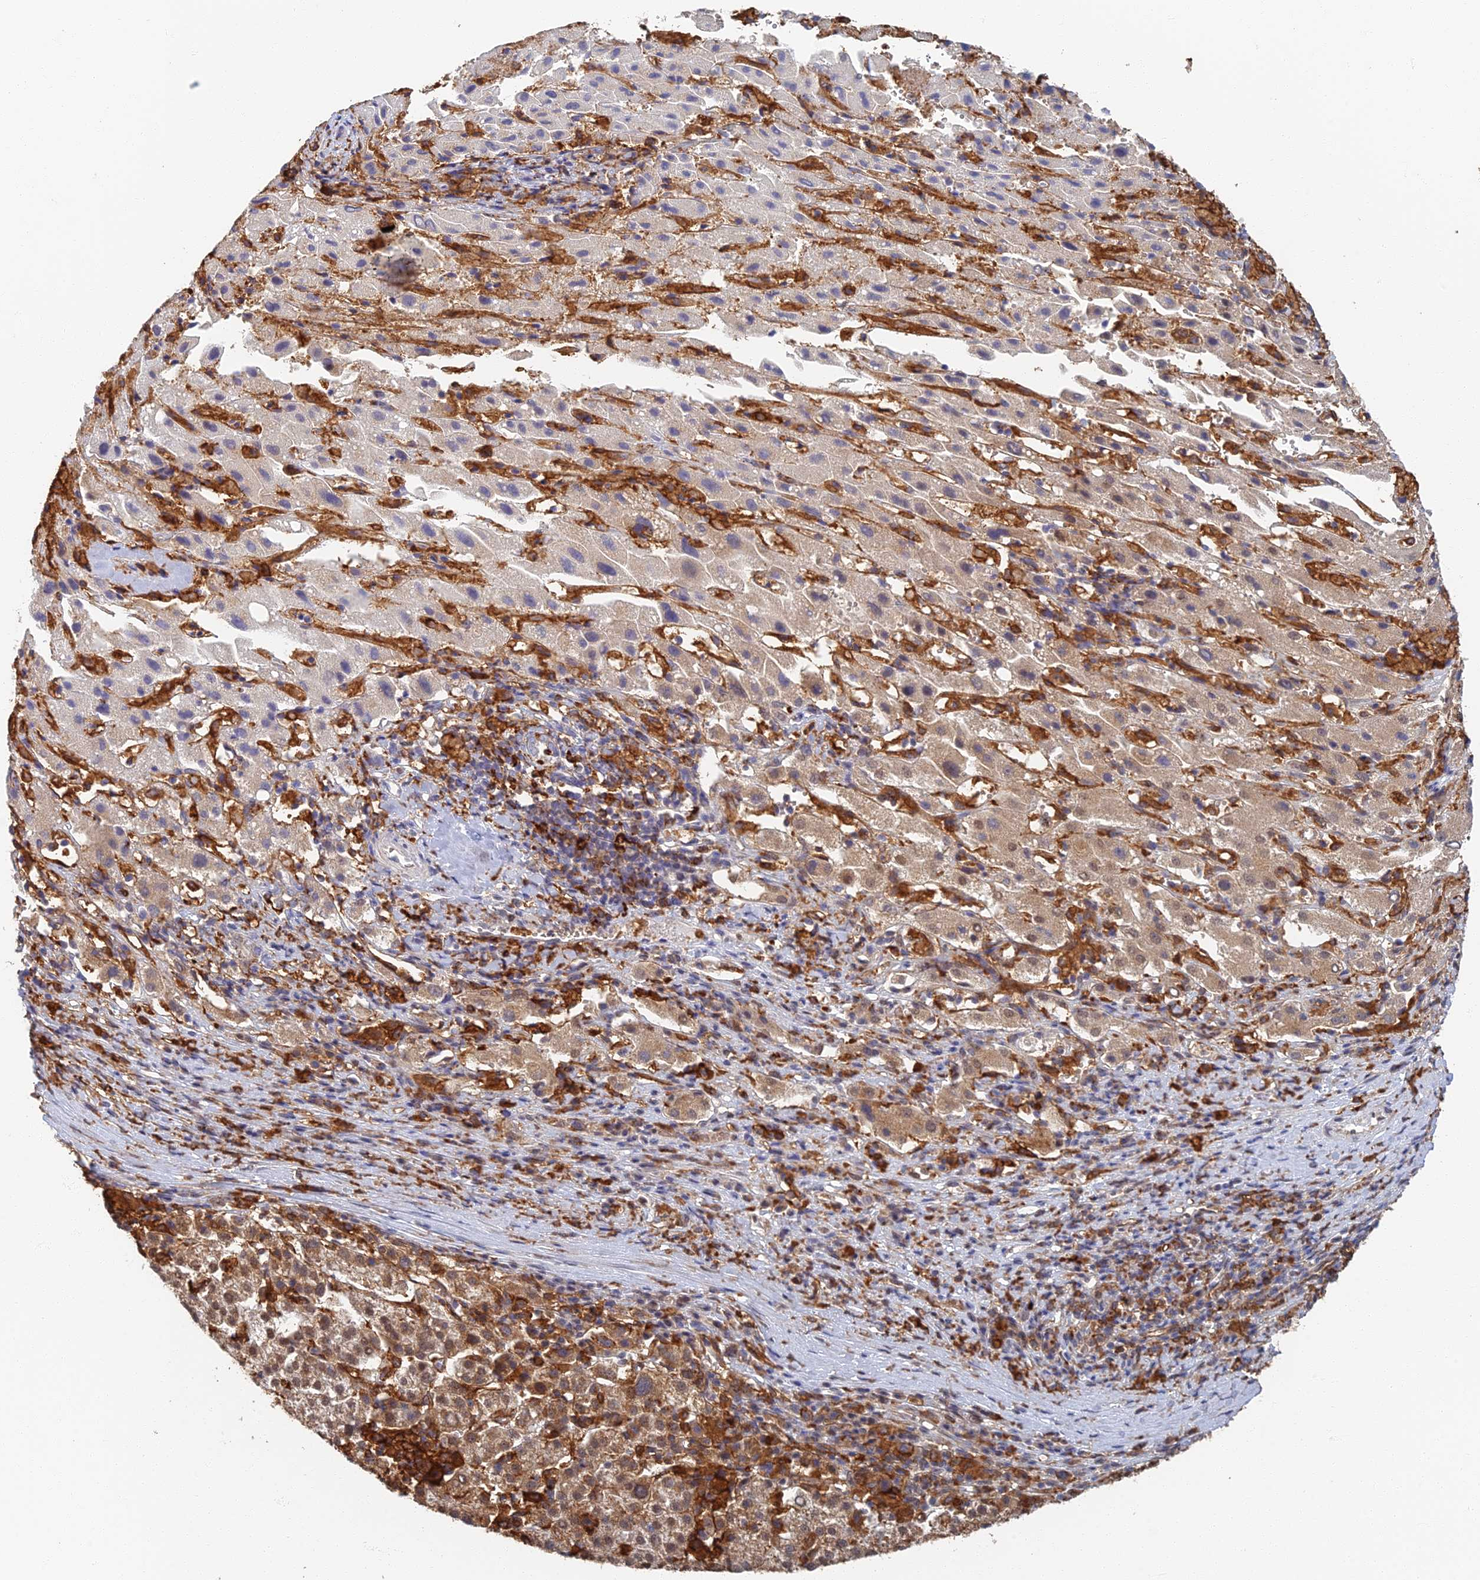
{"staining": {"intensity": "moderate", "quantity": "25%-75%", "location": "cytoplasmic/membranous,nuclear"}, "tissue": "liver cancer", "cell_type": "Tumor cells", "image_type": "cancer", "snomed": [{"axis": "morphology", "description": "Carcinoma, Hepatocellular, NOS"}, {"axis": "topography", "description": "Liver"}], "caption": "The immunohistochemical stain labels moderate cytoplasmic/membranous and nuclear expression in tumor cells of liver cancer (hepatocellular carcinoma) tissue.", "gene": "GPATCH1", "patient": {"sex": "female", "age": 58}}